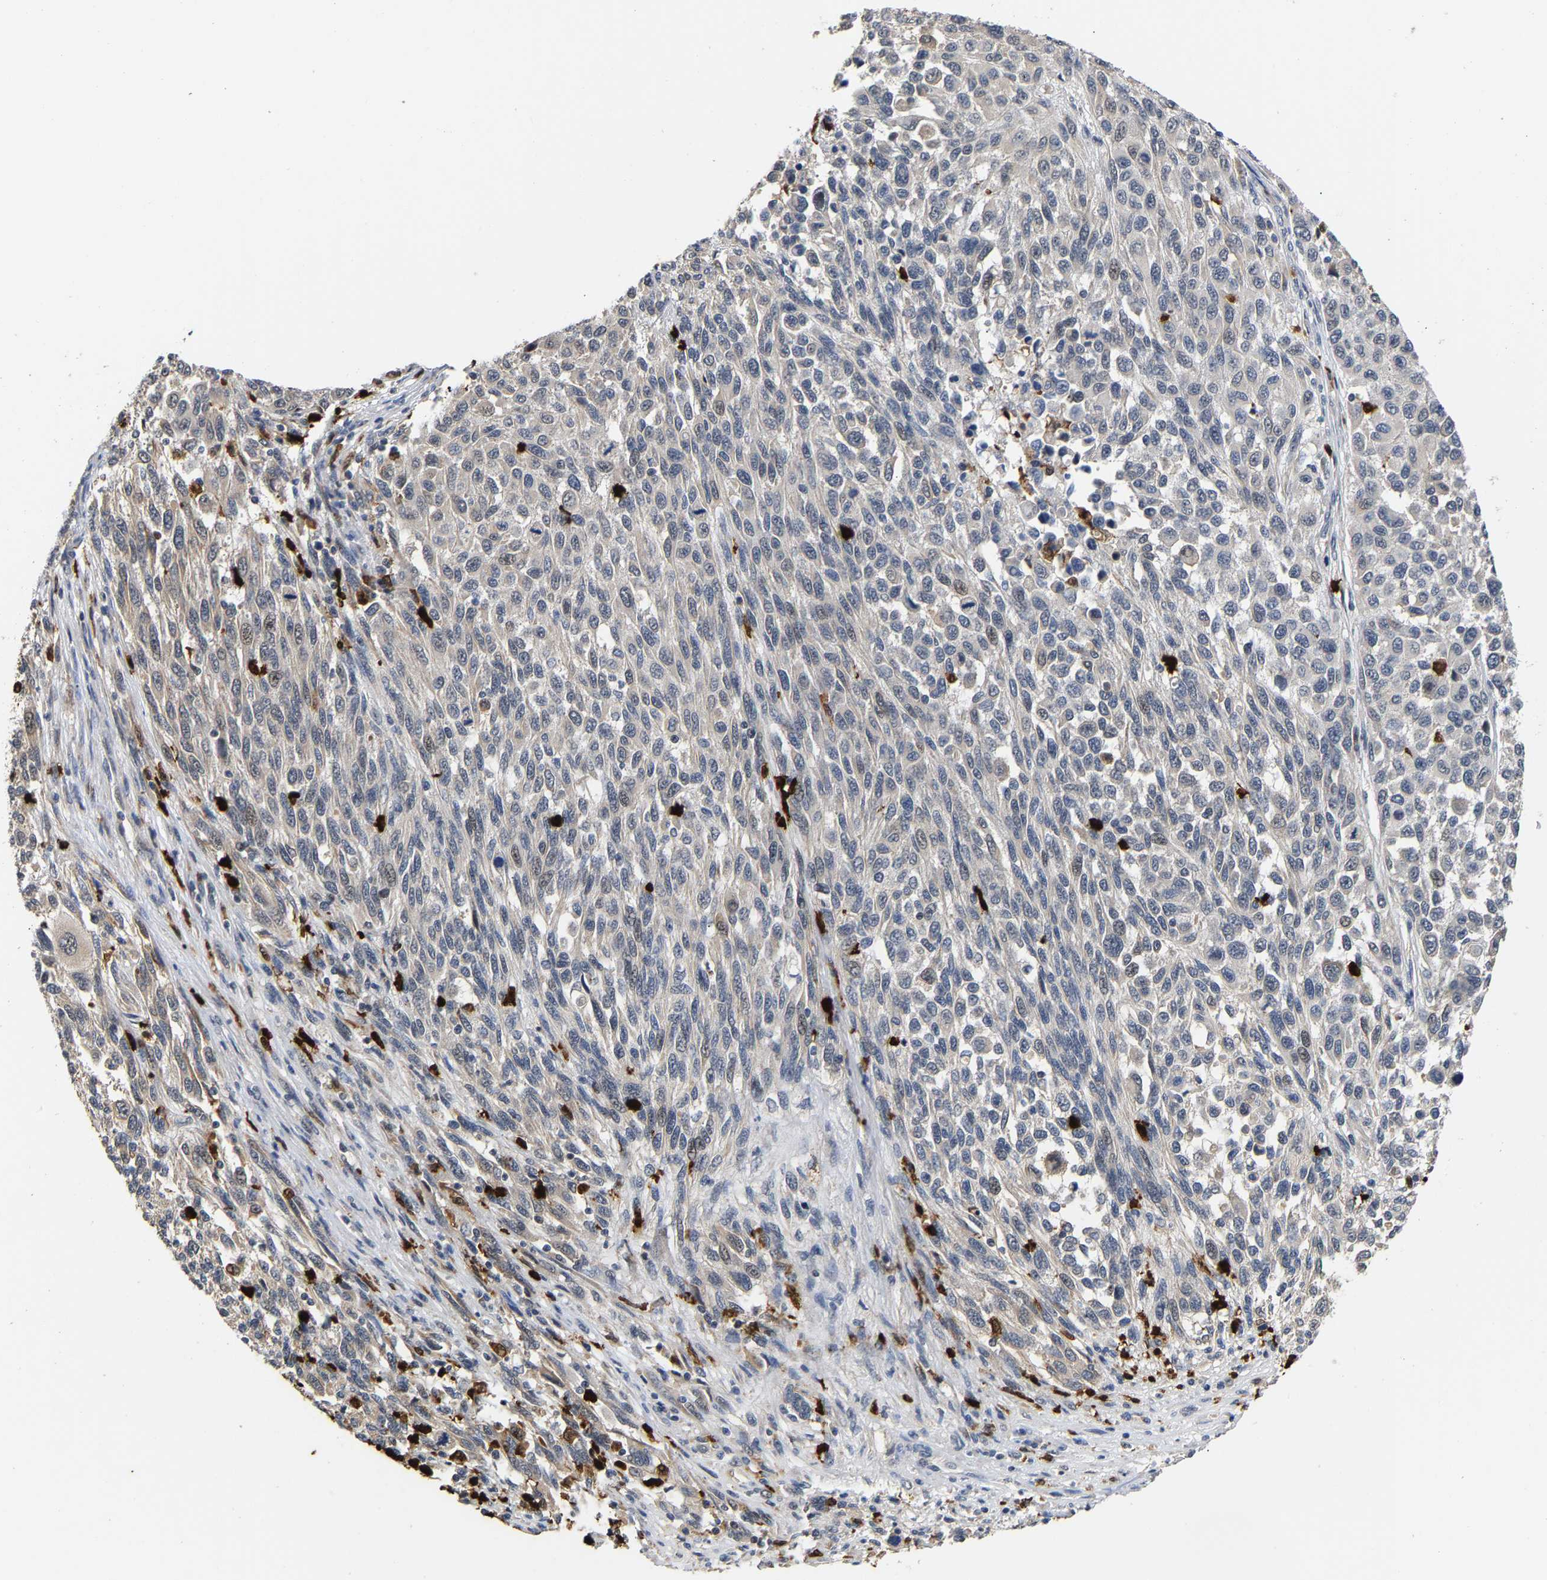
{"staining": {"intensity": "weak", "quantity": "<25%", "location": "cytoplasmic/membranous"}, "tissue": "melanoma", "cell_type": "Tumor cells", "image_type": "cancer", "snomed": [{"axis": "morphology", "description": "Malignant melanoma, Metastatic site"}, {"axis": "topography", "description": "Lymph node"}], "caption": "An IHC micrograph of melanoma is shown. There is no staining in tumor cells of melanoma.", "gene": "TDRD7", "patient": {"sex": "male", "age": 61}}